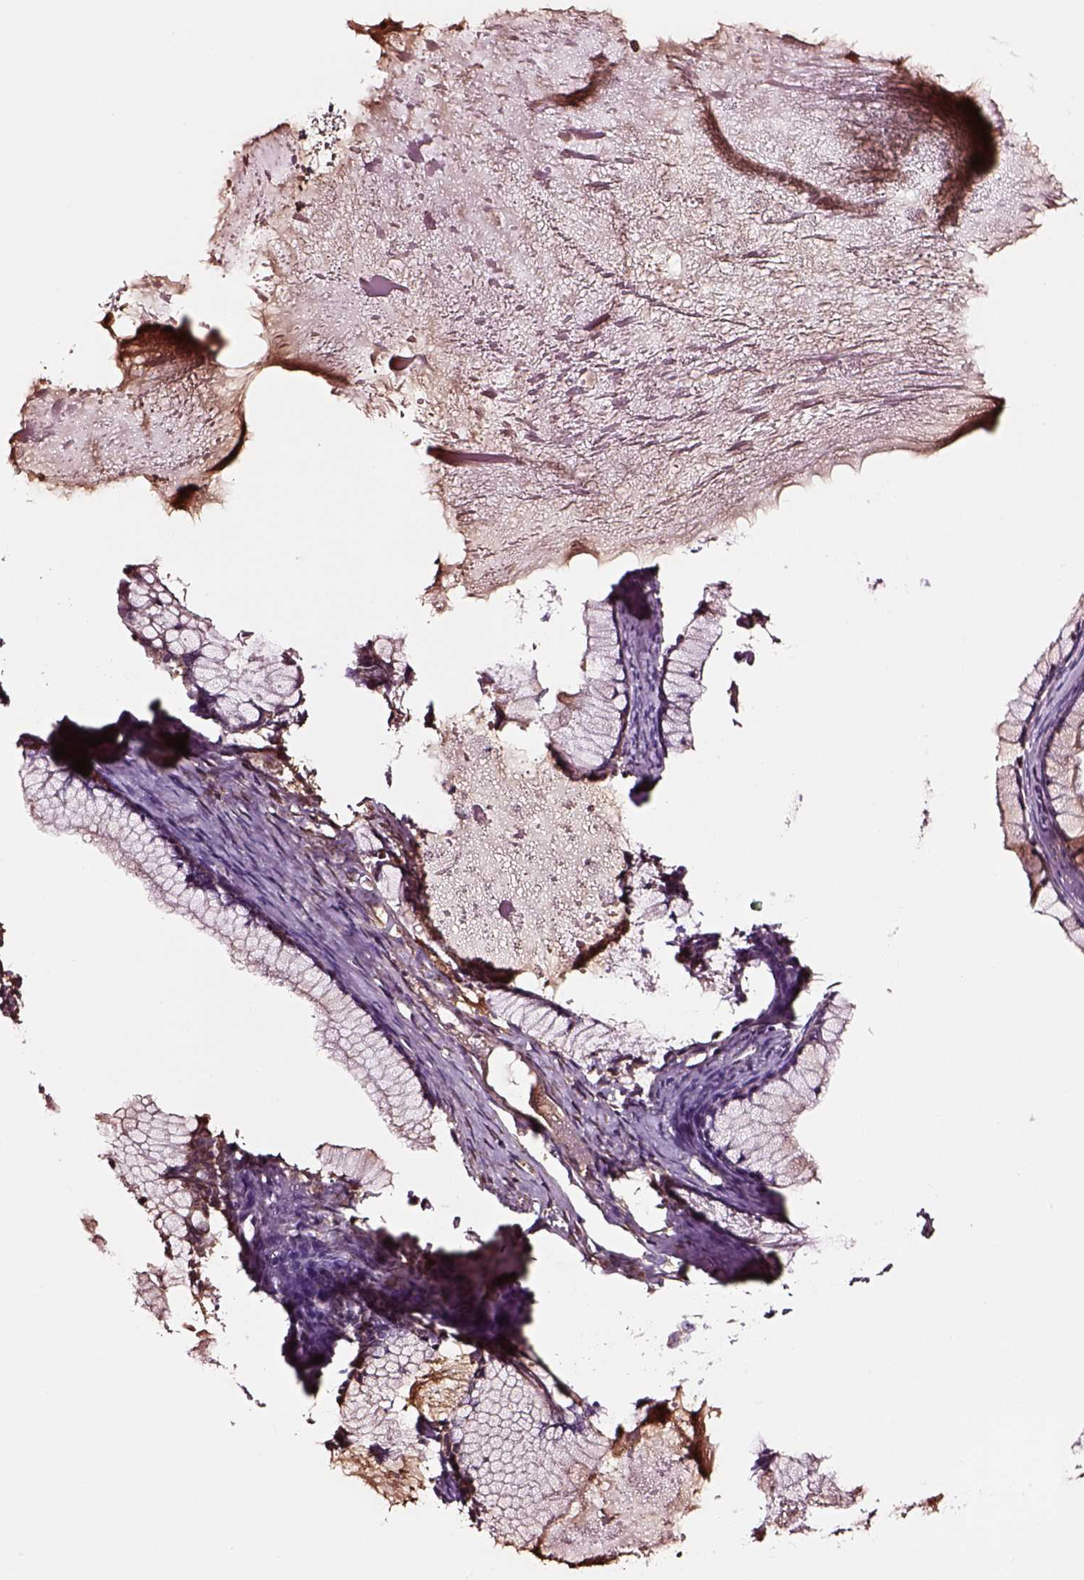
{"staining": {"intensity": "negative", "quantity": "none", "location": "none"}, "tissue": "ovarian cancer", "cell_type": "Tumor cells", "image_type": "cancer", "snomed": [{"axis": "morphology", "description": "Cystadenocarcinoma, mucinous, NOS"}, {"axis": "topography", "description": "Ovary"}], "caption": "DAB (3,3'-diaminobenzidine) immunohistochemical staining of ovarian mucinous cystadenocarcinoma demonstrates no significant positivity in tumor cells.", "gene": "TF", "patient": {"sex": "female", "age": 41}}